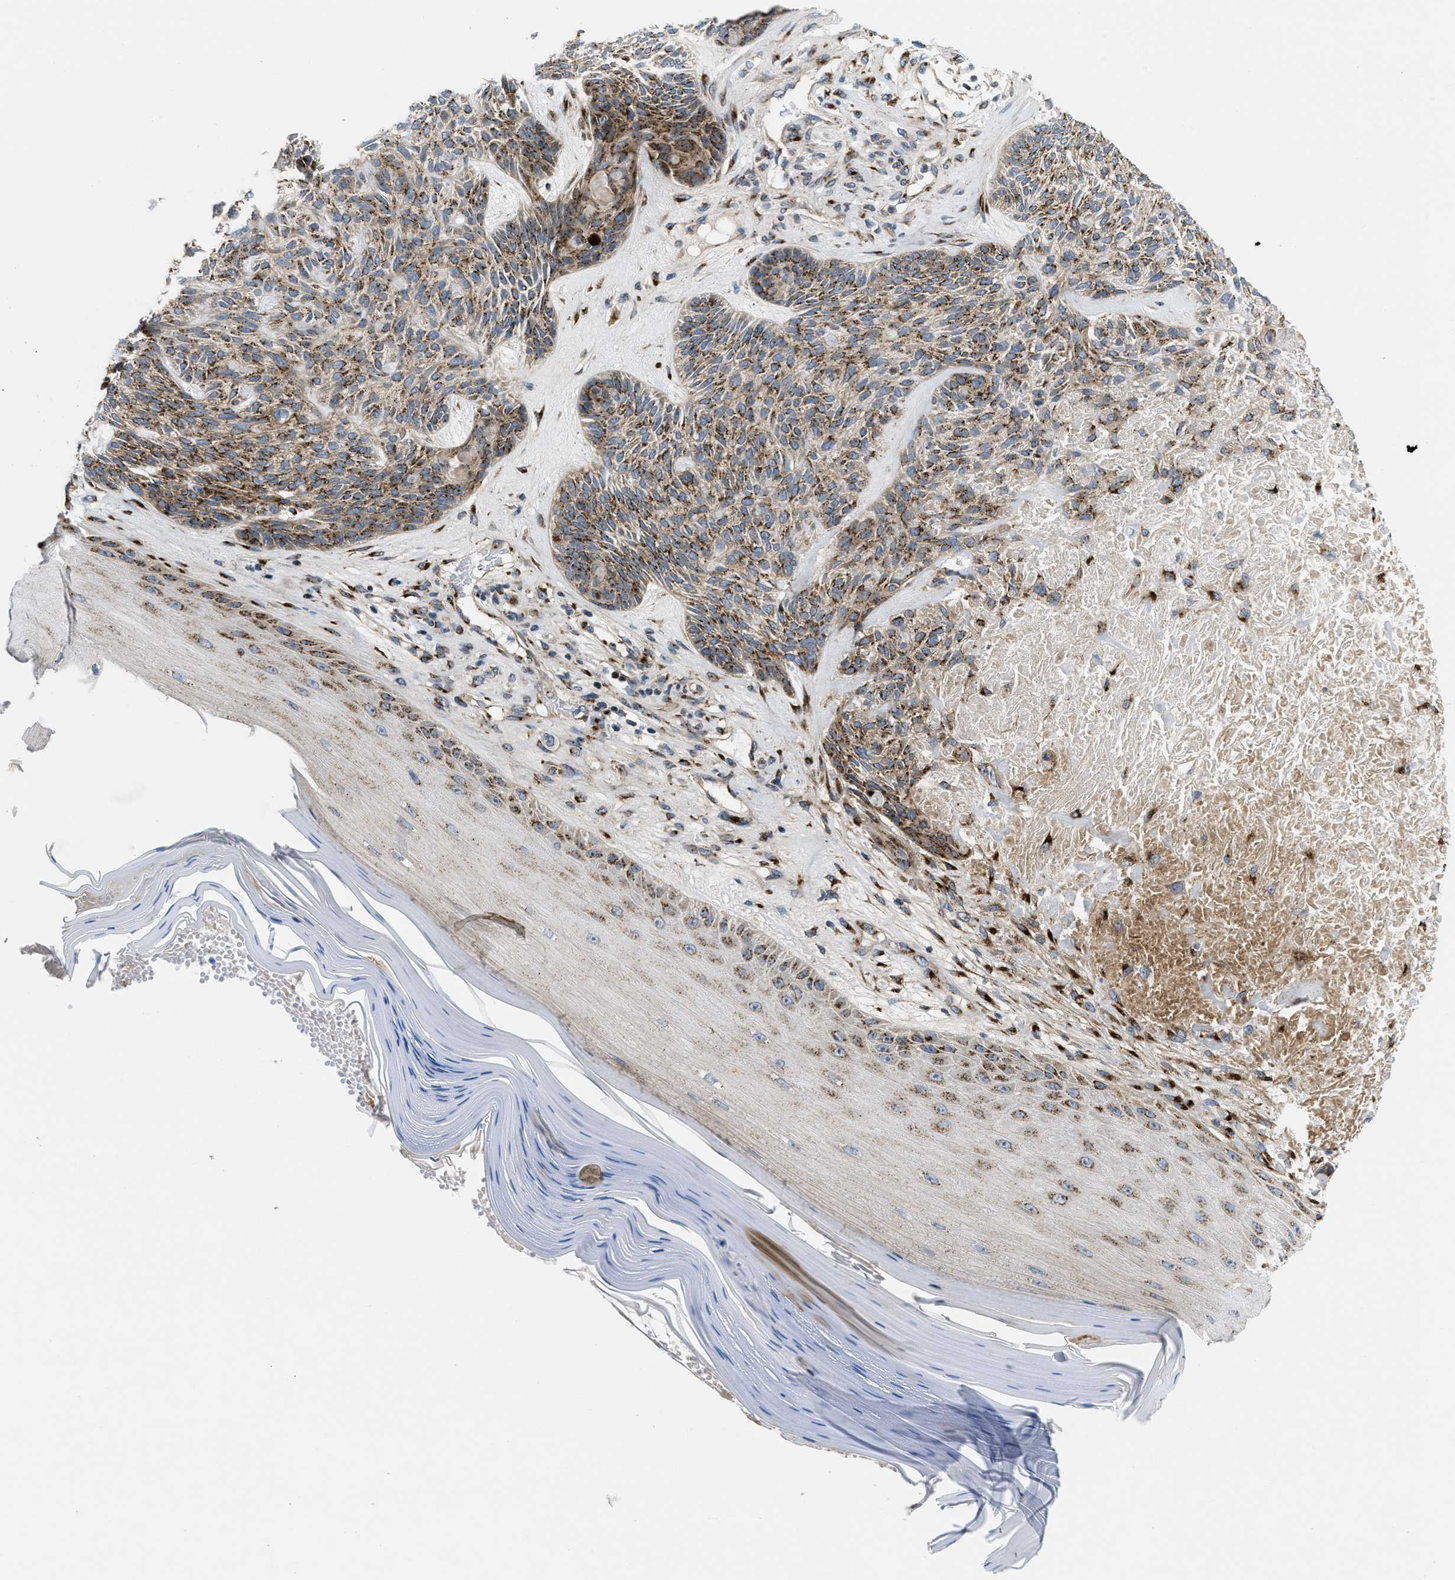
{"staining": {"intensity": "moderate", "quantity": ">75%", "location": "cytoplasmic/membranous"}, "tissue": "skin cancer", "cell_type": "Tumor cells", "image_type": "cancer", "snomed": [{"axis": "morphology", "description": "Basal cell carcinoma"}, {"axis": "topography", "description": "Skin"}], "caption": "Immunohistochemical staining of human skin basal cell carcinoma displays medium levels of moderate cytoplasmic/membranous staining in approximately >75% of tumor cells.", "gene": "ZNF70", "patient": {"sex": "male", "age": 55}}